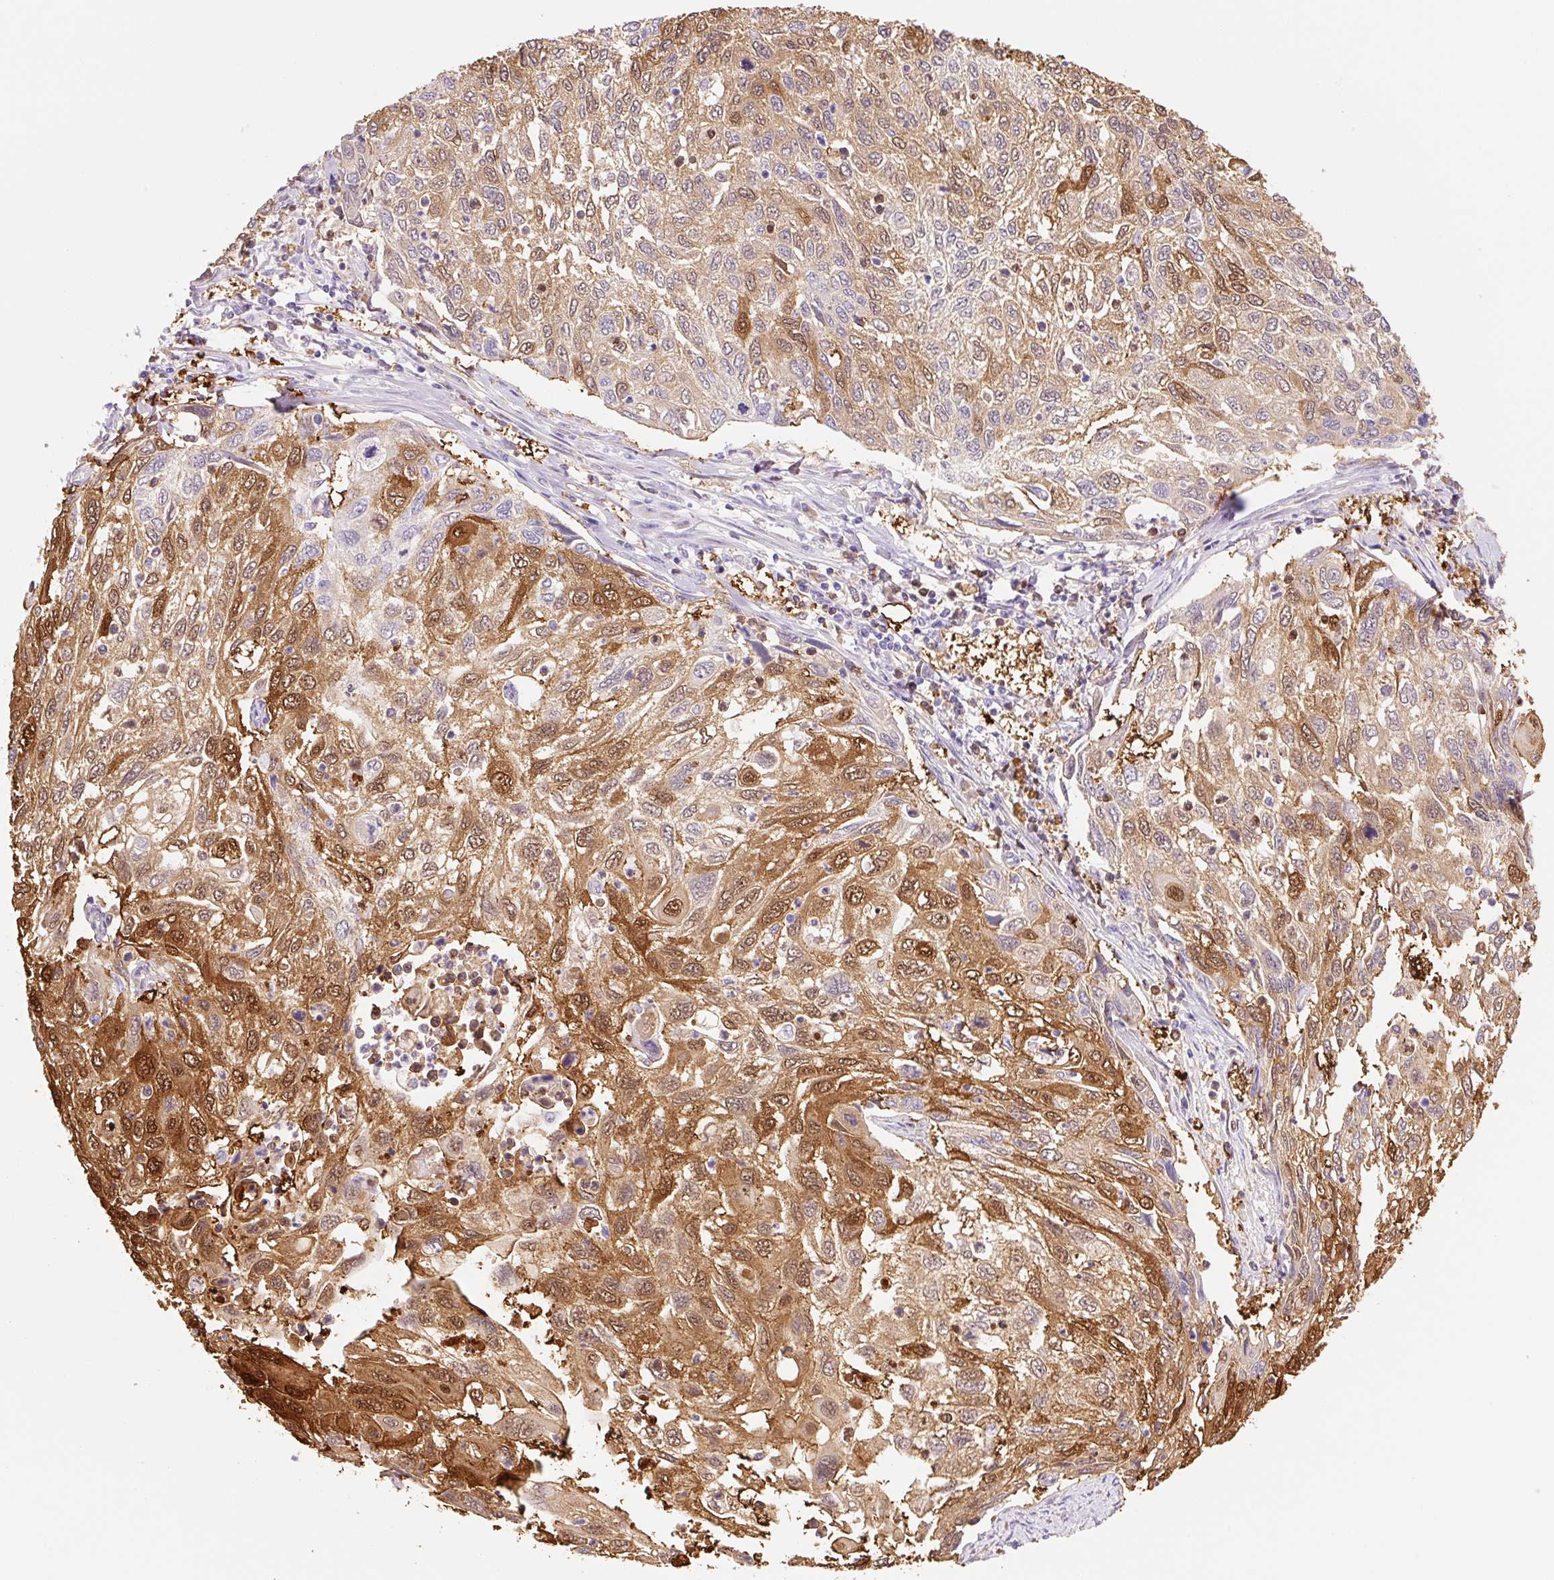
{"staining": {"intensity": "strong", "quantity": "25%-75%", "location": "cytoplasmic/membranous,nuclear"}, "tissue": "cervical cancer", "cell_type": "Tumor cells", "image_type": "cancer", "snomed": [{"axis": "morphology", "description": "Squamous cell carcinoma, NOS"}, {"axis": "topography", "description": "Cervix"}], "caption": "High-power microscopy captured an immunohistochemistry micrograph of squamous cell carcinoma (cervical), revealing strong cytoplasmic/membranous and nuclear expression in approximately 25%-75% of tumor cells.", "gene": "FABP5", "patient": {"sex": "female", "age": 70}}